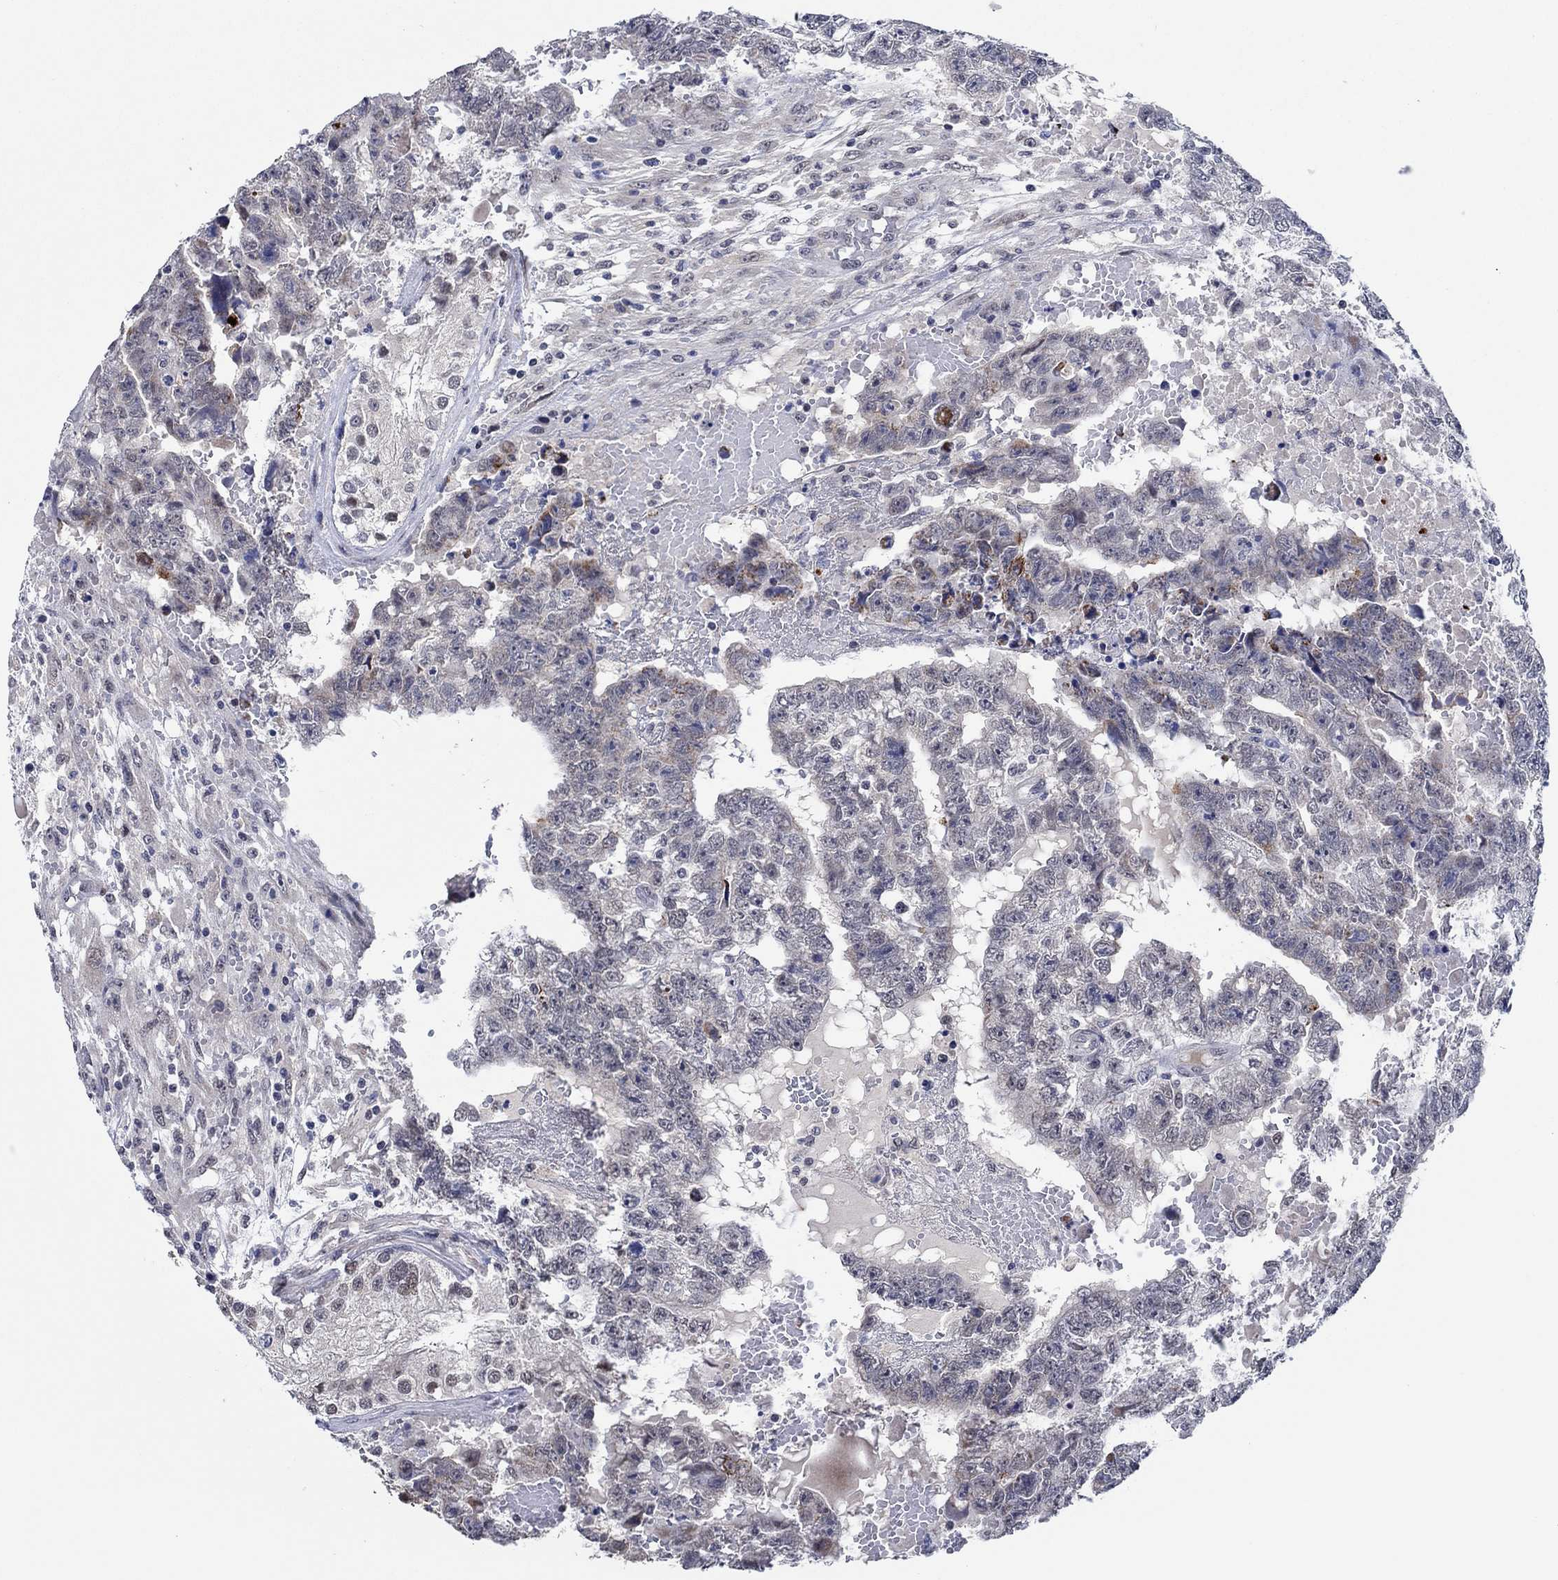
{"staining": {"intensity": "weak", "quantity": "<25%", "location": "cytoplasmic/membranous"}, "tissue": "testis cancer", "cell_type": "Tumor cells", "image_type": "cancer", "snomed": [{"axis": "morphology", "description": "Carcinoma, Embryonal, NOS"}, {"axis": "topography", "description": "Testis"}], "caption": "Image shows no significant protein expression in tumor cells of testis embryonal carcinoma.", "gene": "PRRT3", "patient": {"sex": "male", "age": 25}}